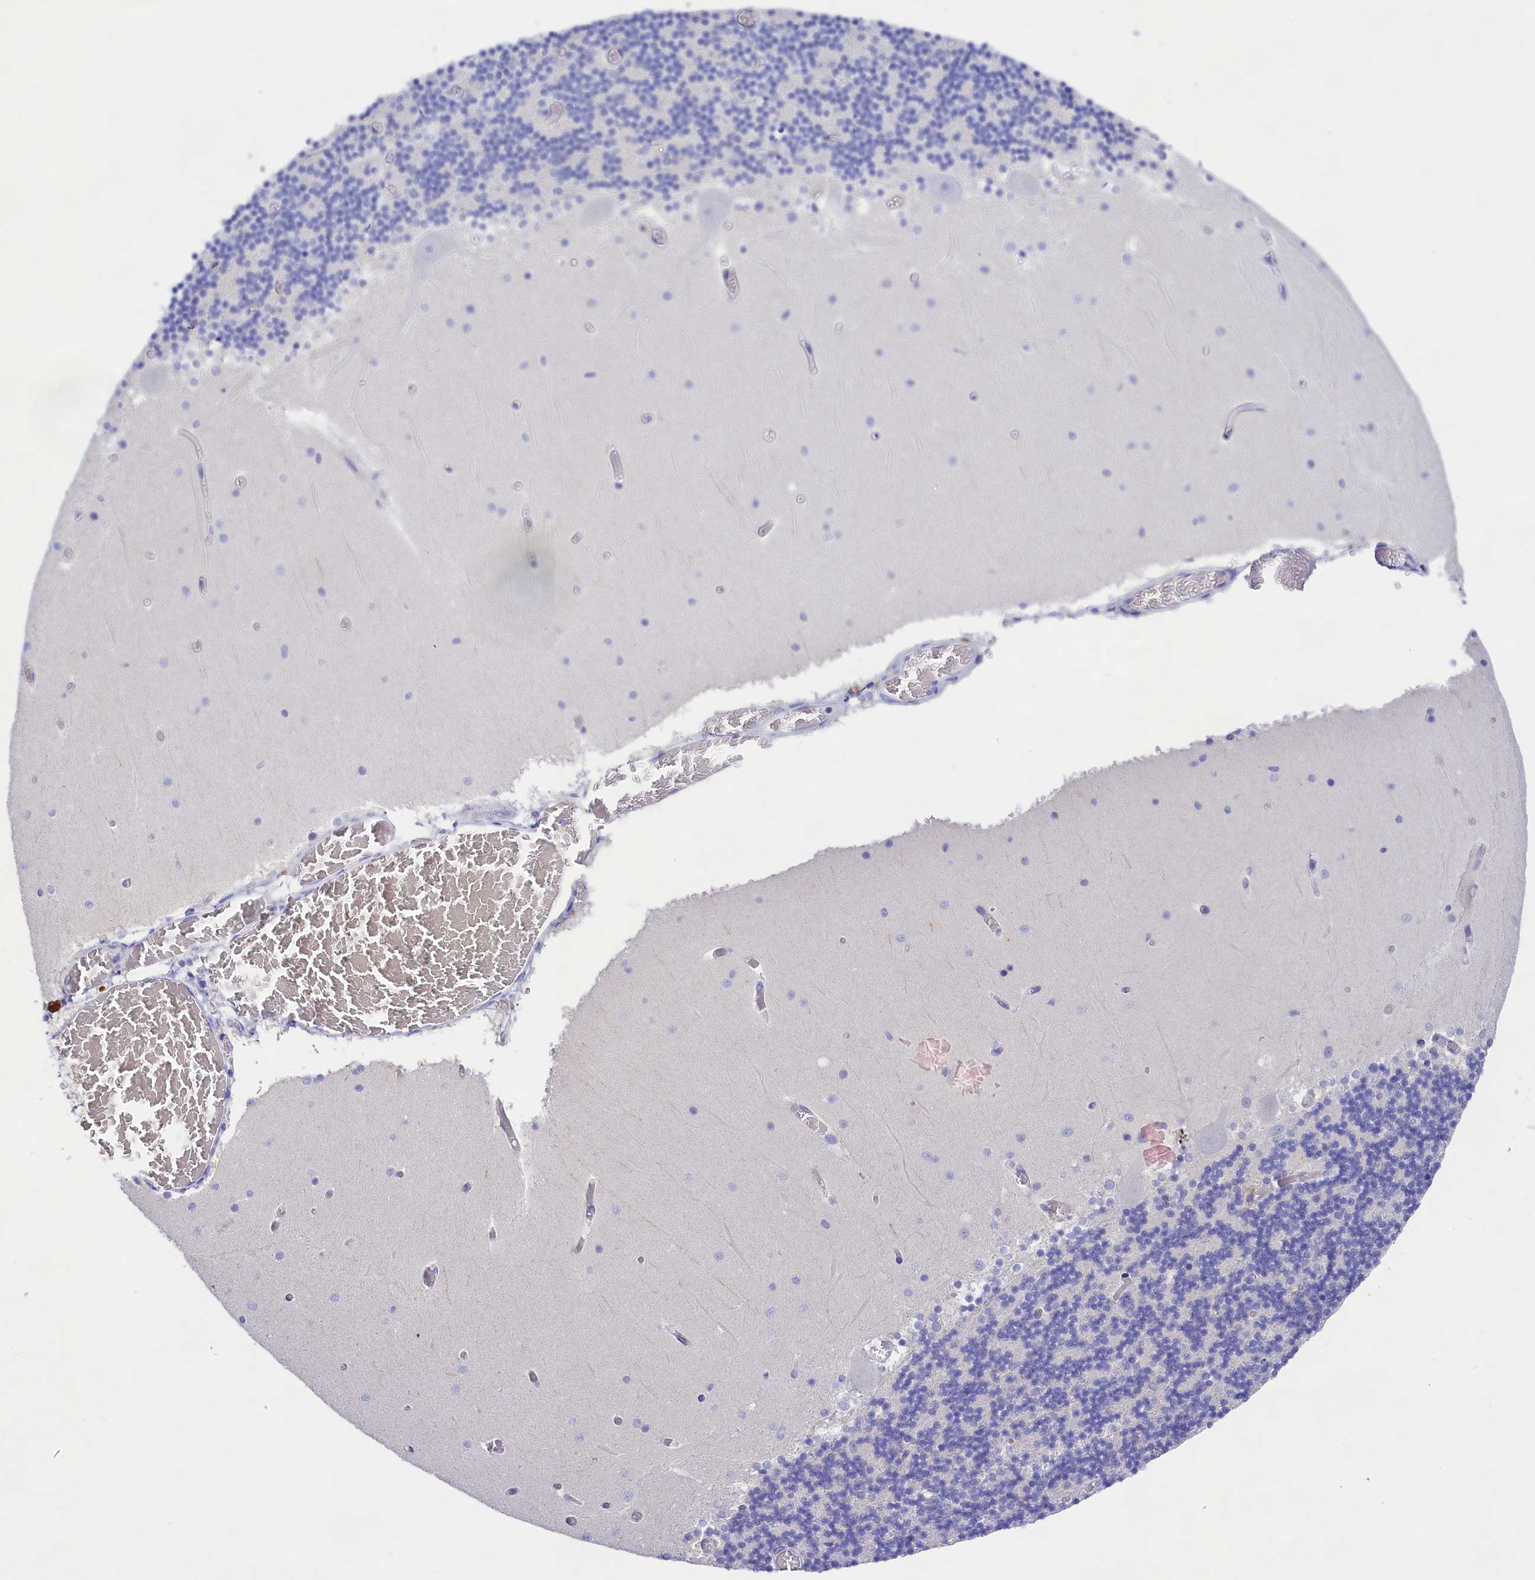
{"staining": {"intensity": "negative", "quantity": "none", "location": "none"}, "tissue": "cerebellum", "cell_type": "Cells in granular layer", "image_type": "normal", "snomed": [{"axis": "morphology", "description": "Normal tissue, NOS"}, {"axis": "topography", "description": "Cerebellum"}], "caption": "Immunohistochemical staining of unremarkable human cerebellum reveals no significant positivity in cells in granular layer.", "gene": "SULT2A1", "patient": {"sex": "female", "age": 28}}